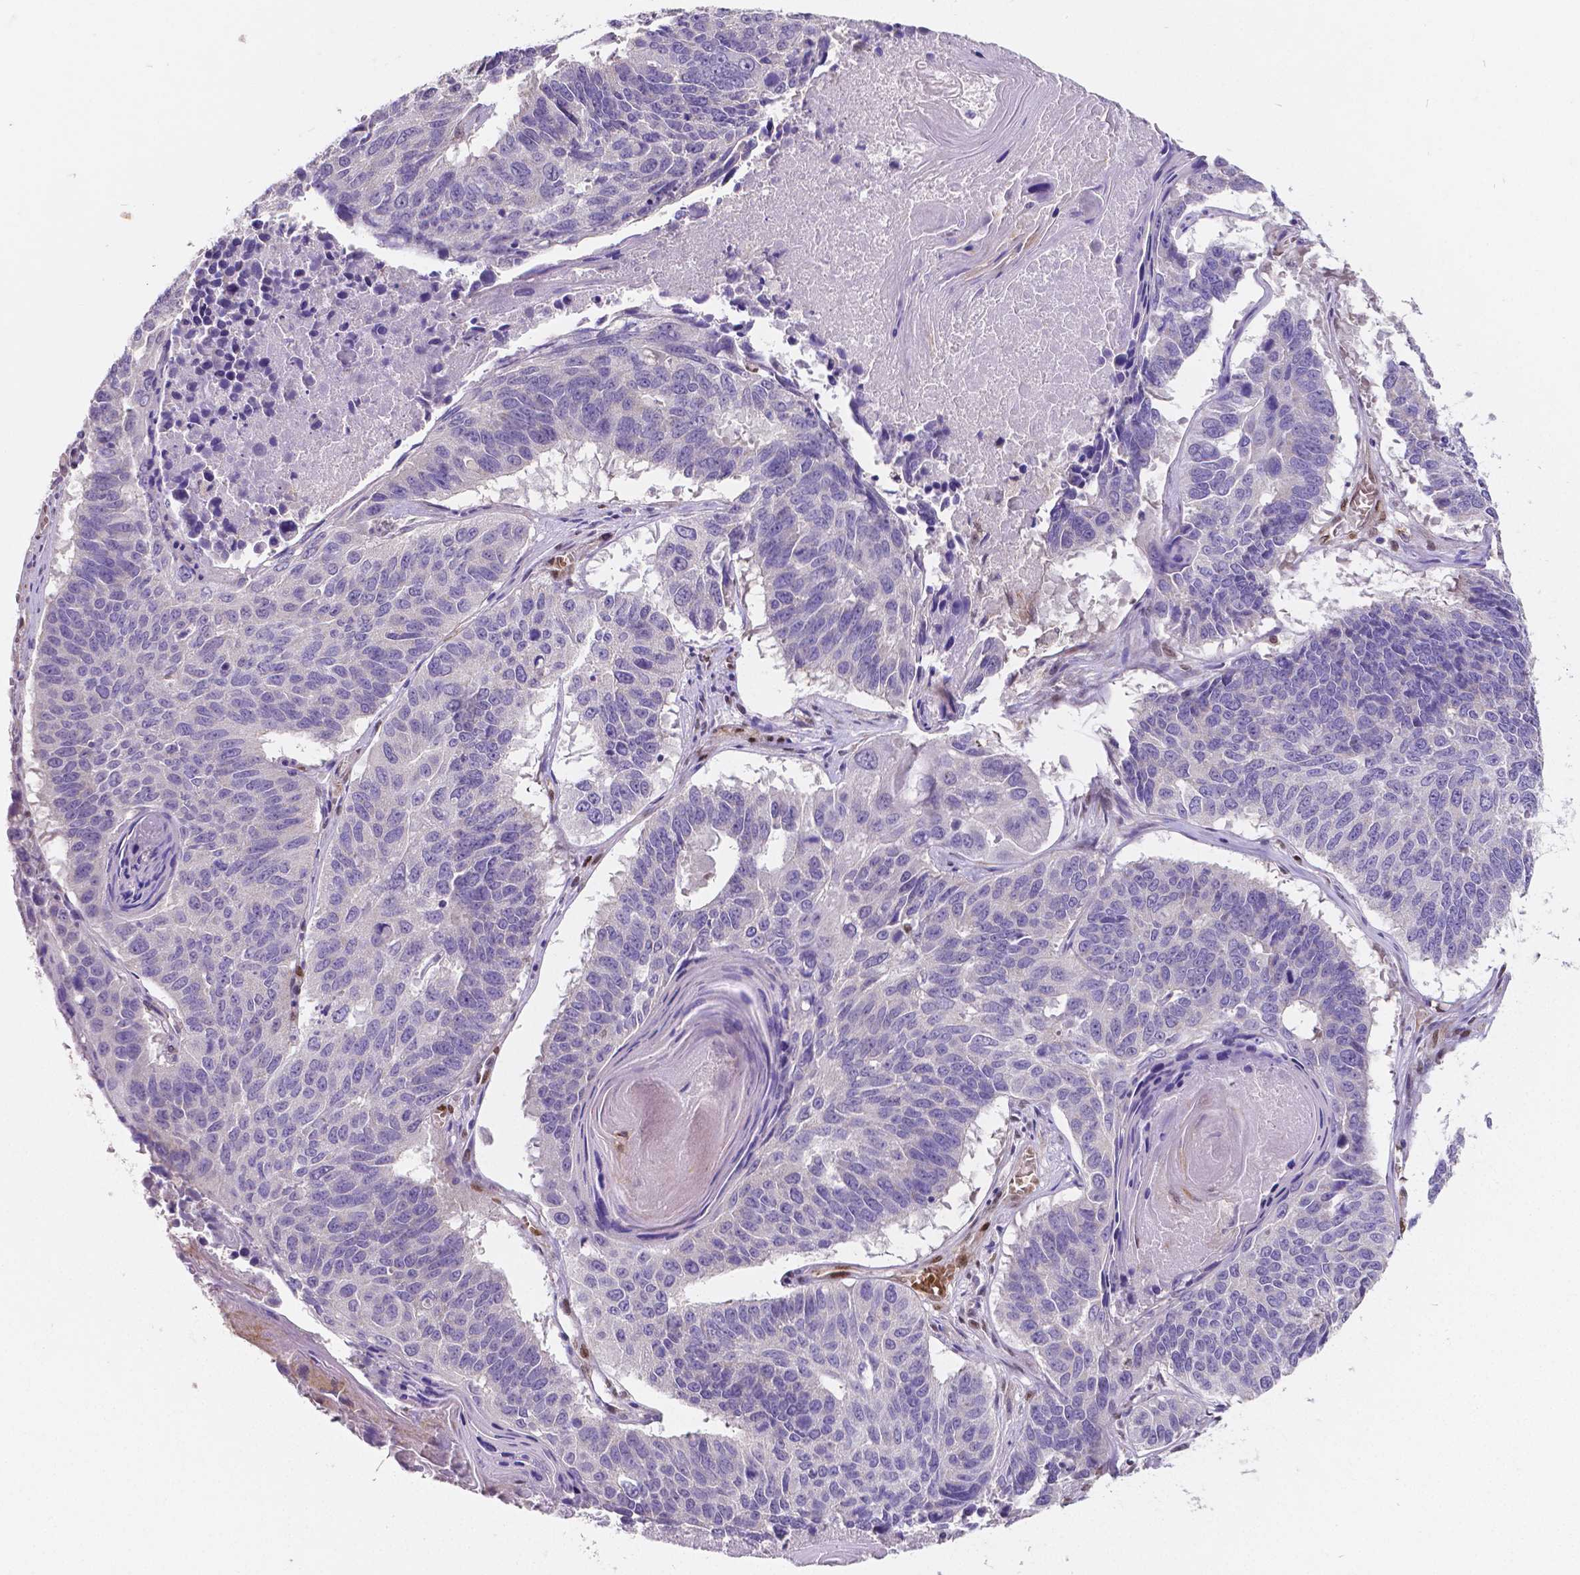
{"staining": {"intensity": "negative", "quantity": "none", "location": "none"}, "tissue": "lung cancer", "cell_type": "Tumor cells", "image_type": "cancer", "snomed": [{"axis": "morphology", "description": "Squamous cell carcinoma, NOS"}, {"axis": "topography", "description": "Lung"}], "caption": "IHC of human lung cancer (squamous cell carcinoma) displays no positivity in tumor cells.", "gene": "MEF2C", "patient": {"sex": "male", "age": 73}}